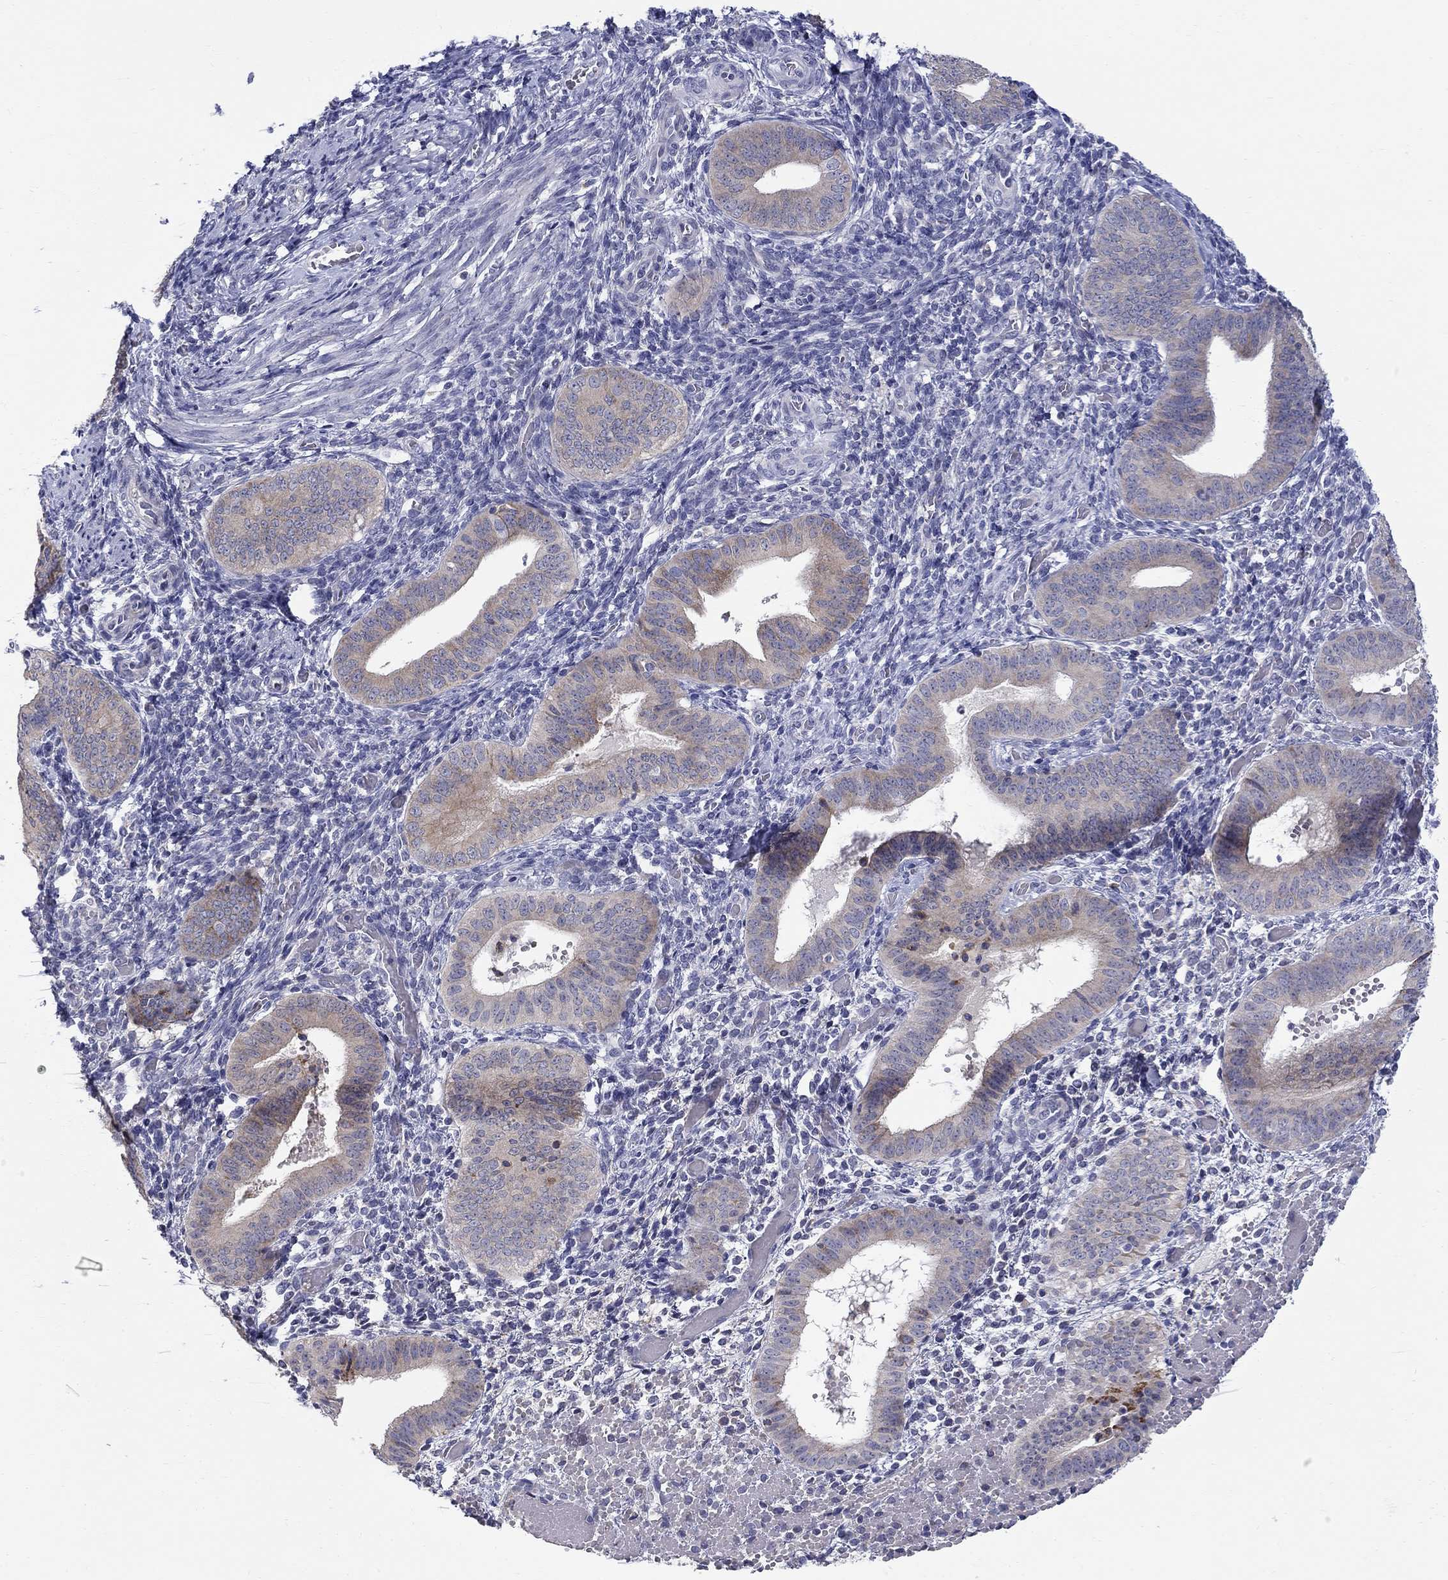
{"staining": {"intensity": "negative", "quantity": "none", "location": "none"}, "tissue": "endometrium", "cell_type": "Cells in endometrial stroma", "image_type": "normal", "snomed": [{"axis": "morphology", "description": "Normal tissue, NOS"}, {"axis": "topography", "description": "Endometrium"}], "caption": "A high-resolution image shows immunohistochemistry staining of unremarkable endometrium, which shows no significant positivity in cells in endometrial stroma. Nuclei are stained in blue.", "gene": "QRFPR", "patient": {"sex": "female", "age": 42}}